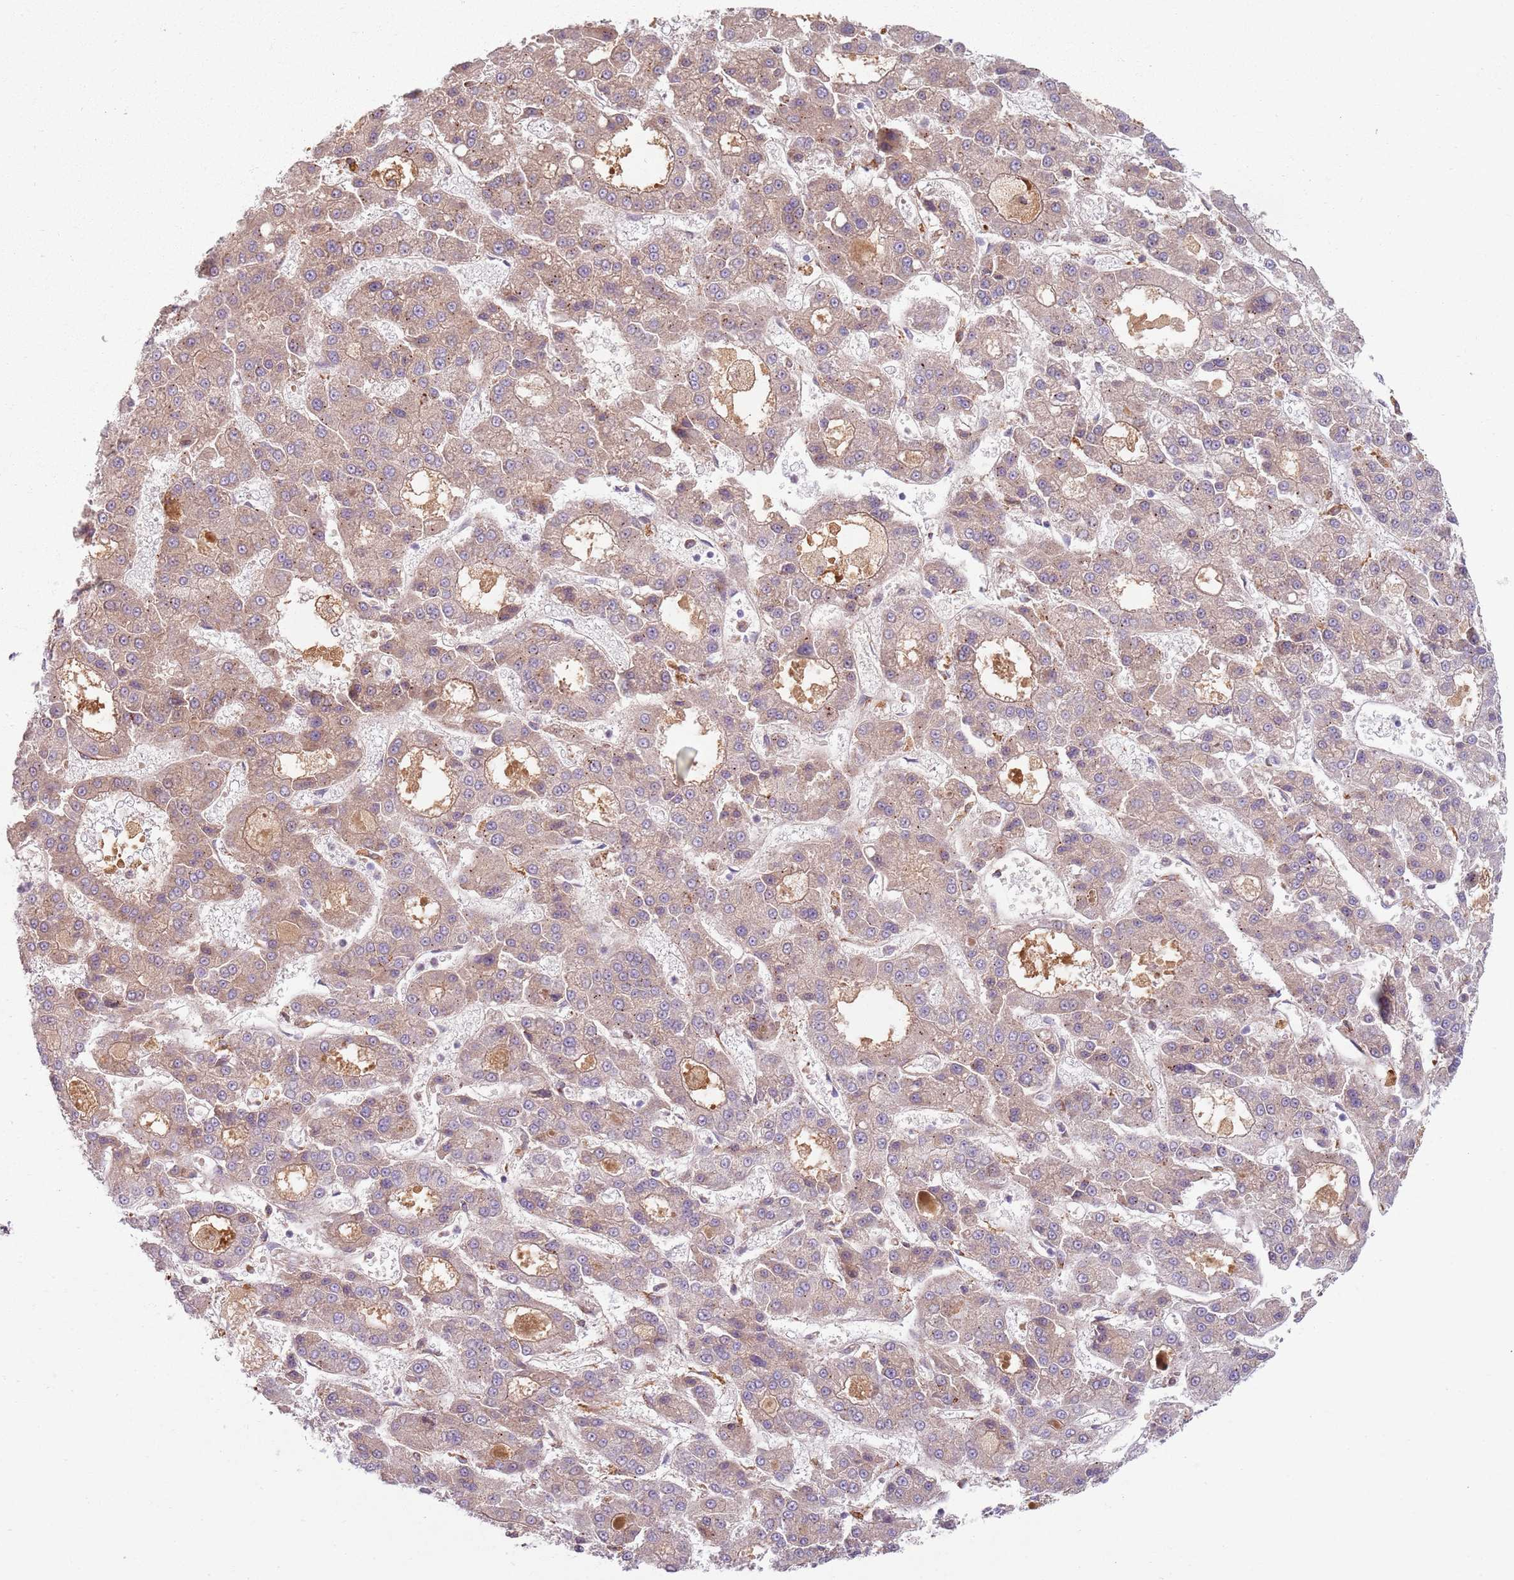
{"staining": {"intensity": "weak", "quantity": "25%-75%", "location": "cytoplasmic/membranous"}, "tissue": "liver cancer", "cell_type": "Tumor cells", "image_type": "cancer", "snomed": [{"axis": "morphology", "description": "Carcinoma, Hepatocellular, NOS"}, {"axis": "topography", "description": "Liver"}], "caption": "A brown stain labels weak cytoplasmic/membranous positivity of a protein in liver cancer (hepatocellular carcinoma) tumor cells.", "gene": "COLGALT1", "patient": {"sex": "male", "age": 70}}